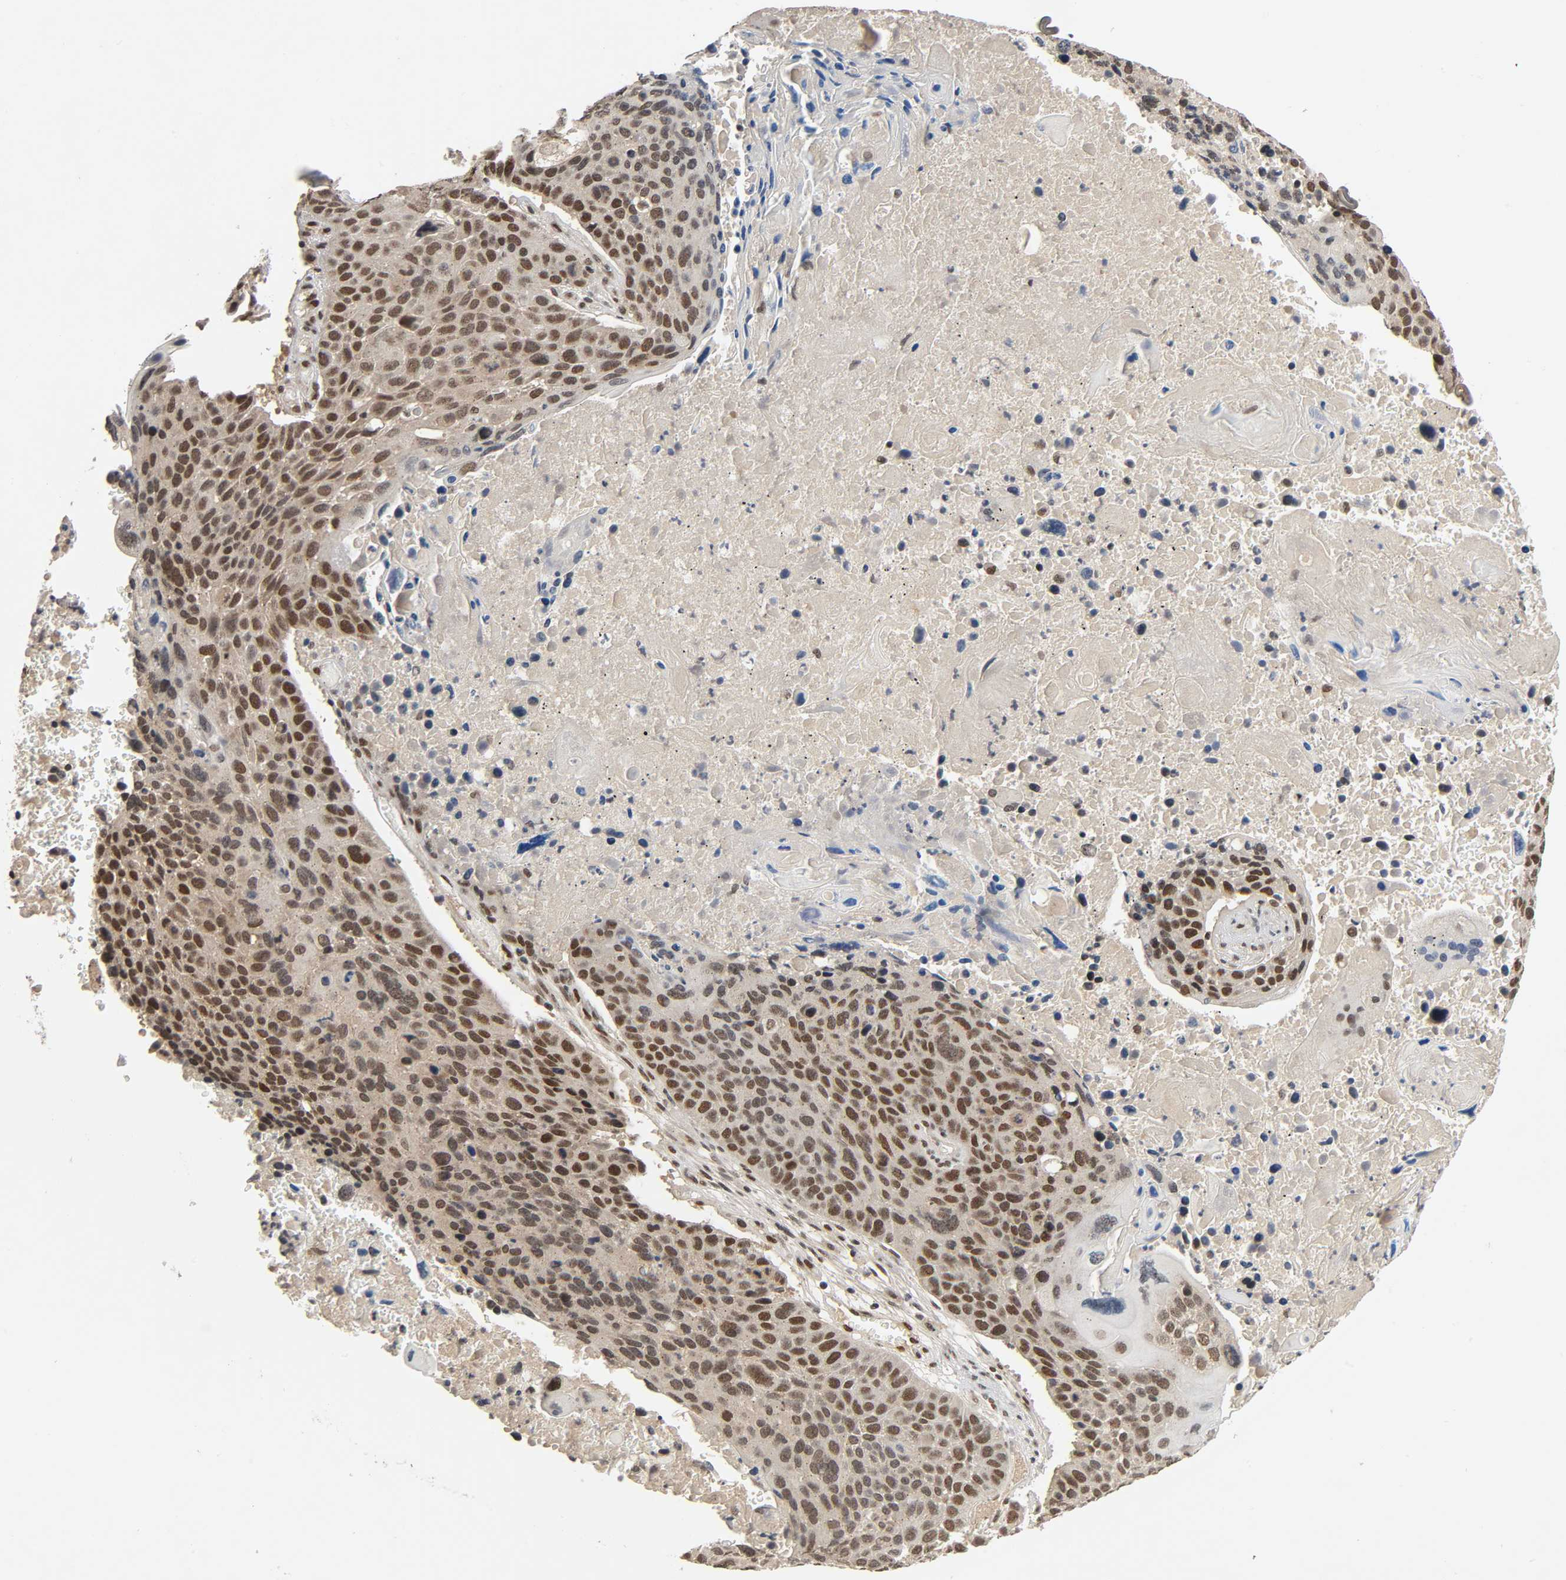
{"staining": {"intensity": "strong", "quantity": ">75%", "location": "nuclear"}, "tissue": "lung cancer", "cell_type": "Tumor cells", "image_type": "cancer", "snomed": [{"axis": "morphology", "description": "Squamous cell carcinoma, NOS"}, {"axis": "topography", "description": "Lung"}], "caption": "High-power microscopy captured an IHC image of lung cancer, revealing strong nuclear expression in approximately >75% of tumor cells. The staining was performed using DAB, with brown indicating positive protein expression. Nuclei are stained blue with hematoxylin.", "gene": "SMARCD1", "patient": {"sex": "male", "age": 68}}